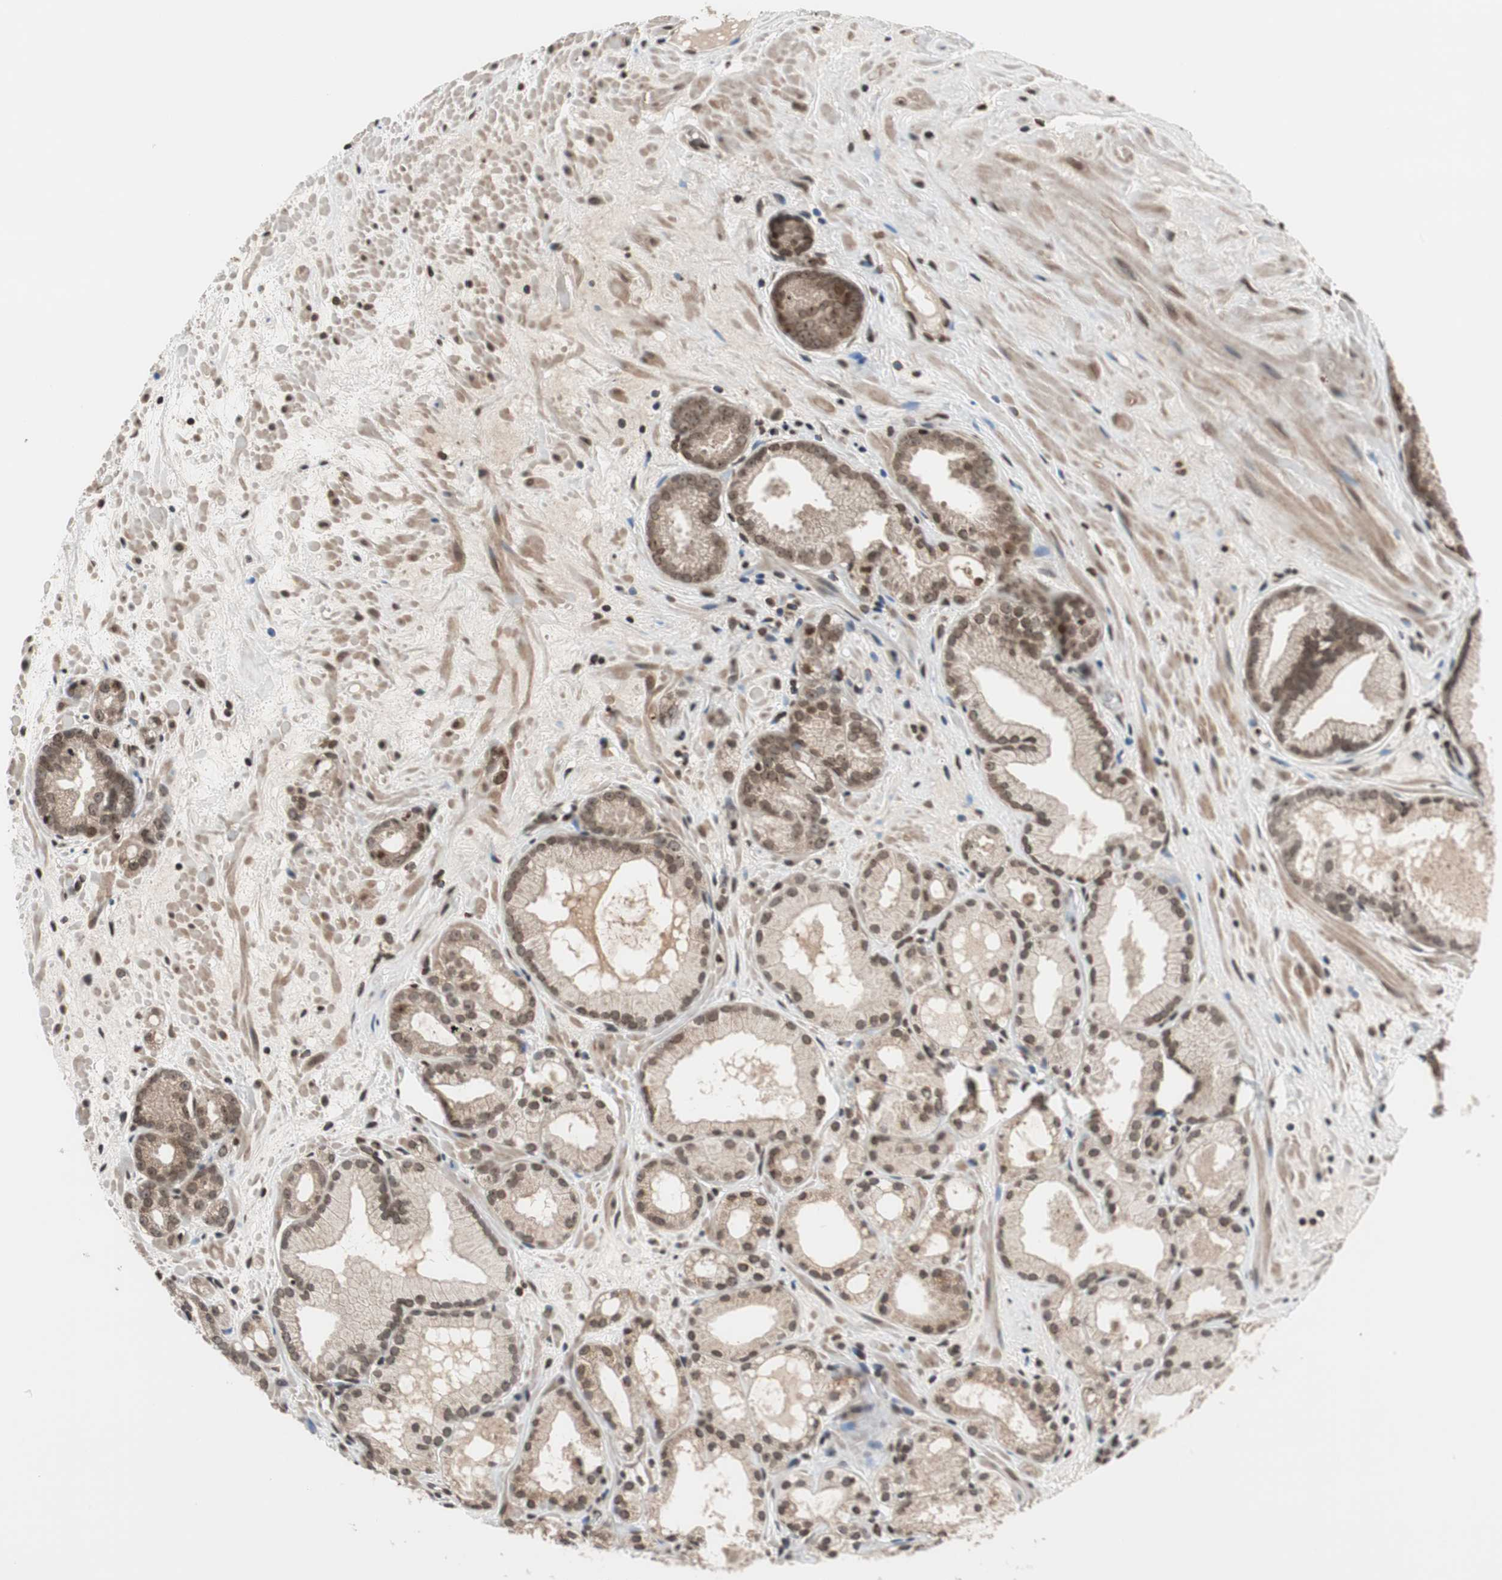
{"staining": {"intensity": "weak", "quantity": ">75%", "location": "cytoplasmic/membranous,nuclear"}, "tissue": "prostate cancer", "cell_type": "Tumor cells", "image_type": "cancer", "snomed": [{"axis": "morphology", "description": "Adenocarcinoma, Low grade"}, {"axis": "topography", "description": "Prostate"}], "caption": "Prostate low-grade adenocarcinoma was stained to show a protein in brown. There is low levels of weak cytoplasmic/membranous and nuclear staining in approximately >75% of tumor cells. (IHC, brightfield microscopy, high magnification).", "gene": "RFC1", "patient": {"sex": "male", "age": 57}}